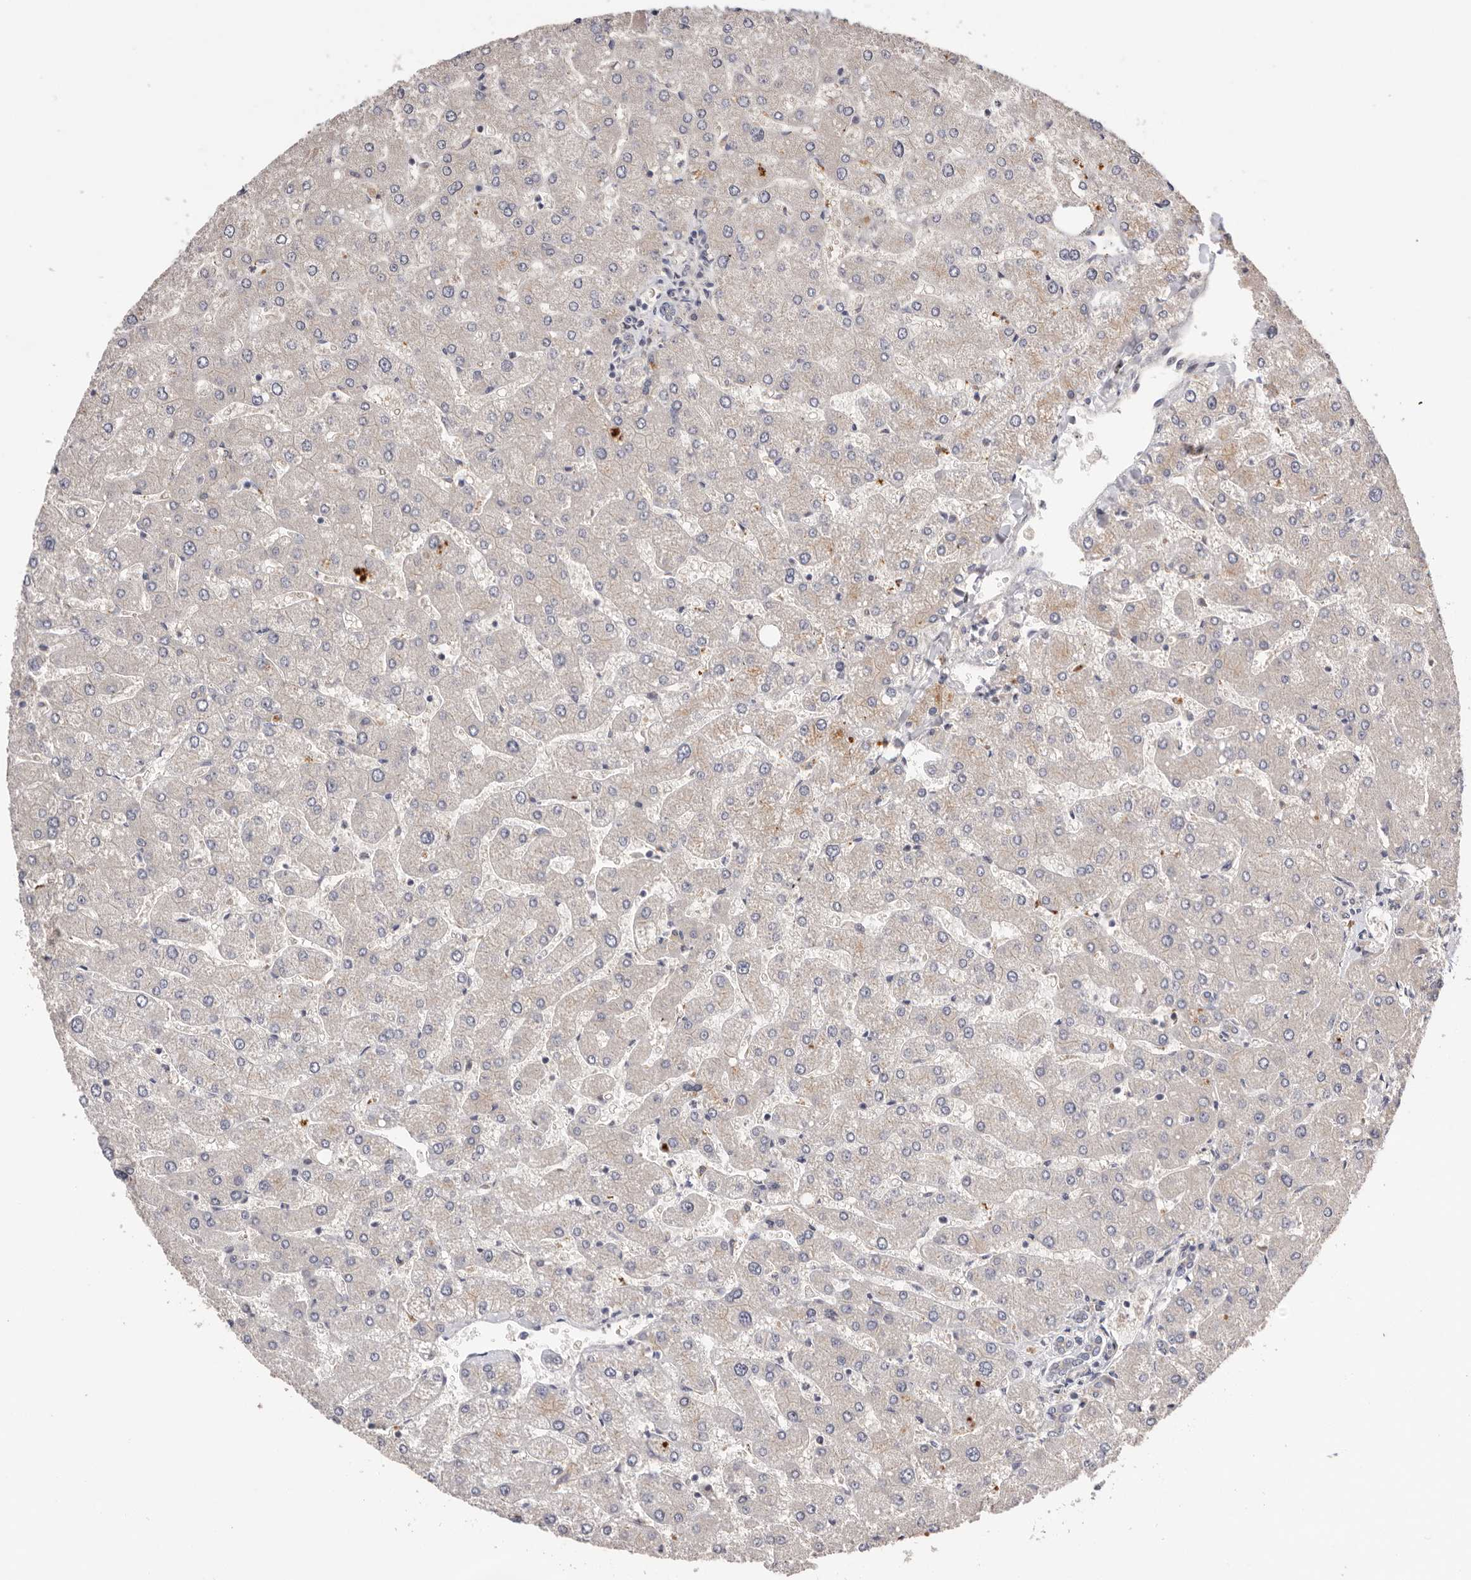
{"staining": {"intensity": "negative", "quantity": "none", "location": "none"}, "tissue": "liver", "cell_type": "Cholangiocytes", "image_type": "normal", "snomed": [{"axis": "morphology", "description": "Normal tissue, NOS"}, {"axis": "topography", "description": "Liver"}], "caption": "Immunohistochemistry photomicrograph of normal liver: human liver stained with DAB demonstrates no significant protein positivity in cholangiocytes.", "gene": "DOP1A", "patient": {"sex": "male", "age": 55}}